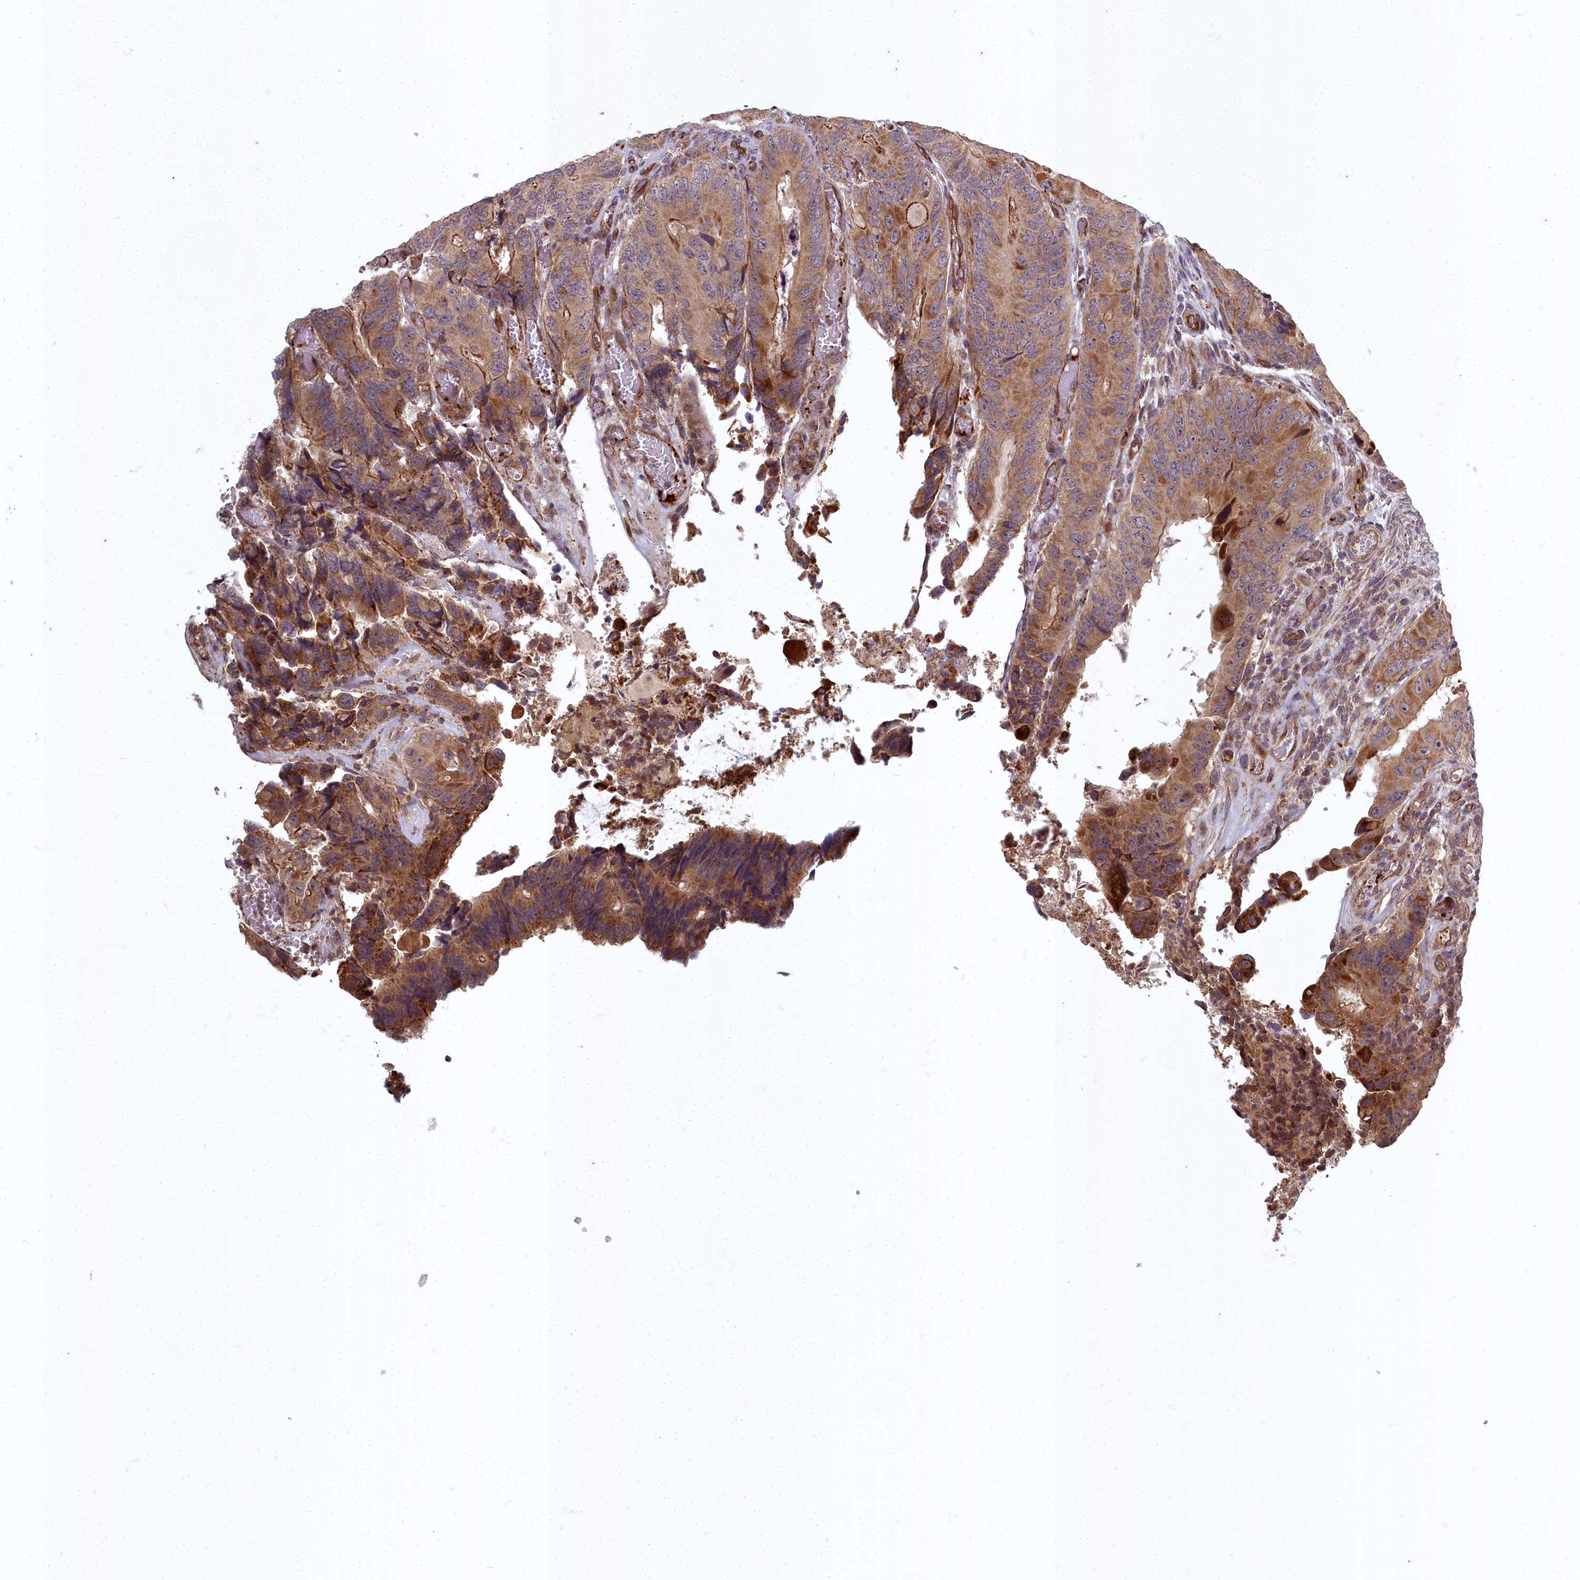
{"staining": {"intensity": "moderate", "quantity": ">75%", "location": "cytoplasmic/membranous"}, "tissue": "colorectal cancer", "cell_type": "Tumor cells", "image_type": "cancer", "snomed": [{"axis": "morphology", "description": "Adenocarcinoma, NOS"}, {"axis": "topography", "description": "Colon"}], "caption": "Immunohistochemical staining of human adenocarcinoma (colorectal) displays medium levels of moderate cytoplasmic/membranous expression in about >75% of tumor cells.", "gene": "TSPYL4", "patient": {"sex": "male", "age": 84}}